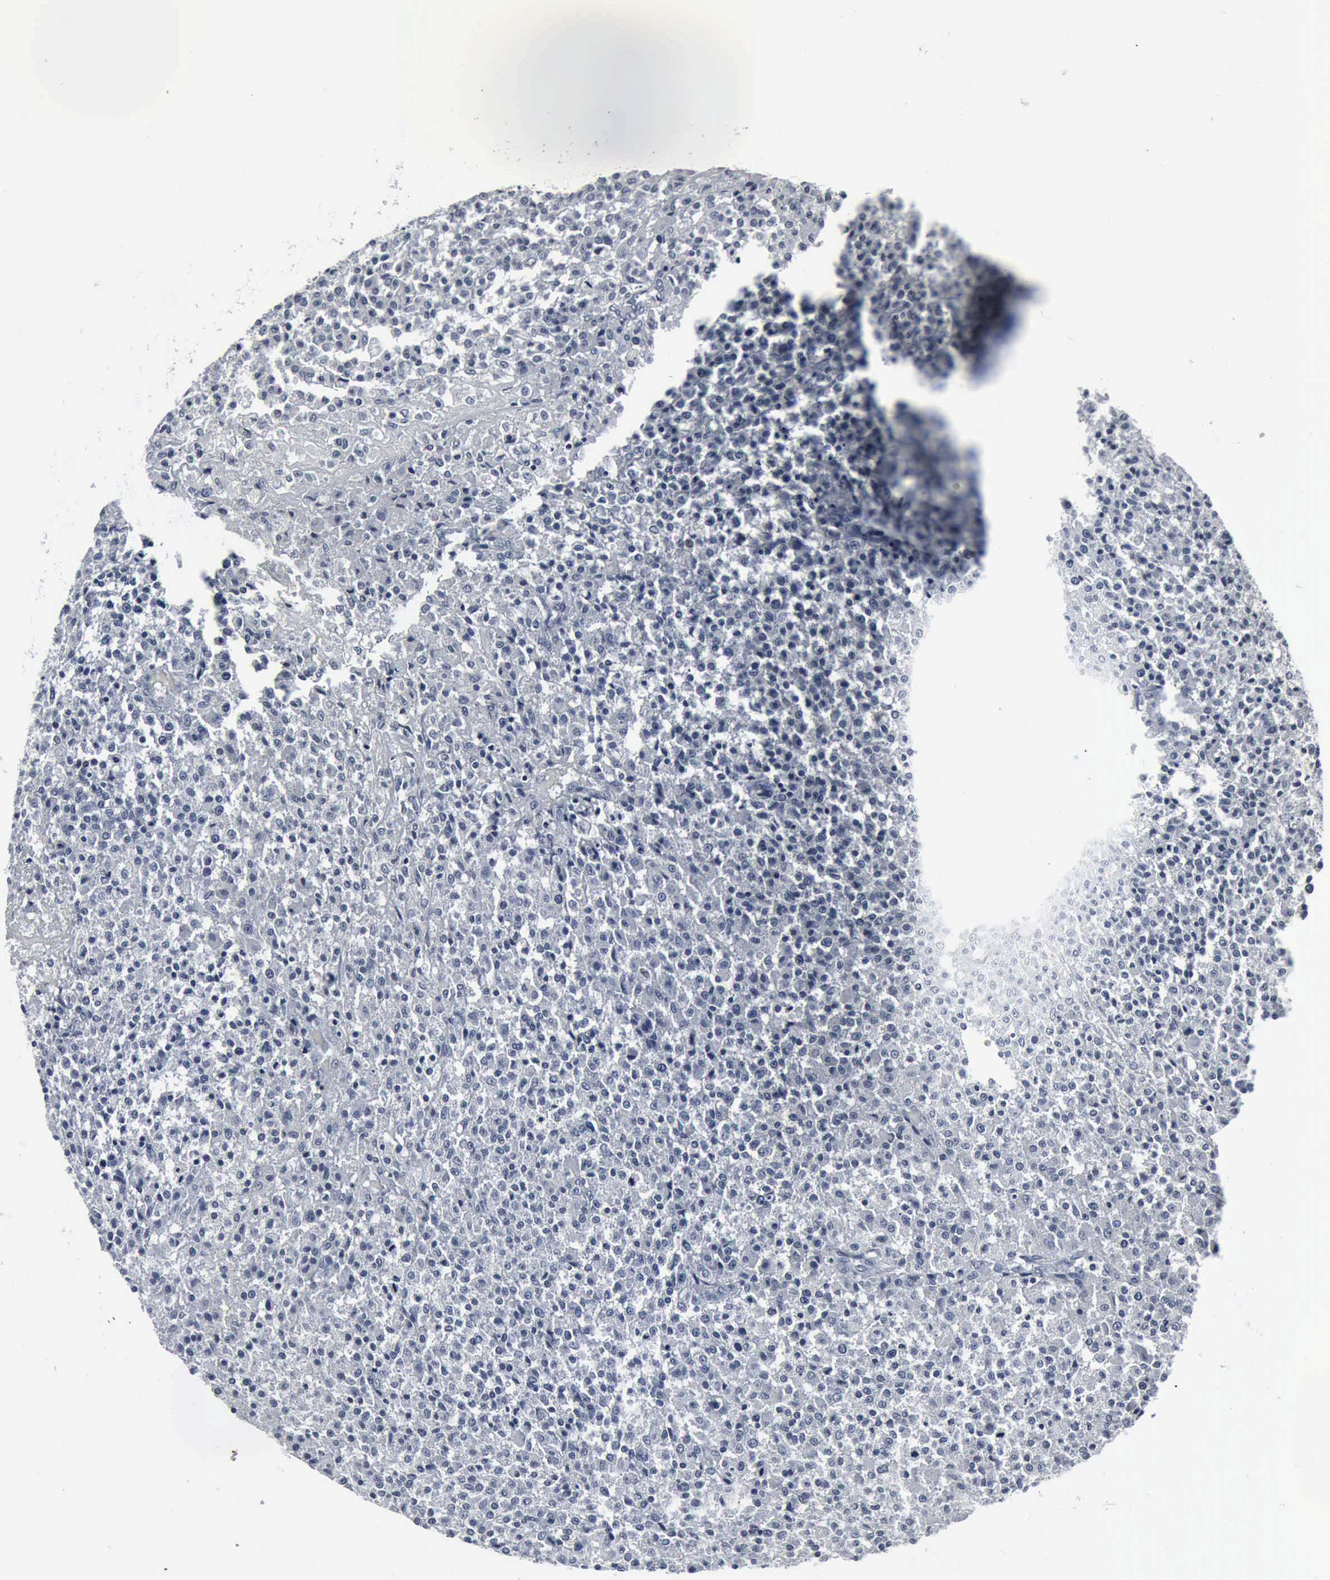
{"staining": {"intensity": "negative", "quantity": "none", "location": "none"}, "tissue": "testis cancer", "cell_type": "Tumor cells", "image_type": "cancer", "snomed": [{"axis": "morphology", "description": "Seminoma, NOS"}, {"axis": "topography", "description": "Testis"}], "caption": "This is an IHC image of seminoma (testis). There is no staining in tumor cells.", "gene": "SNAP25", "patient": {"sex": "male", "age": 59}}